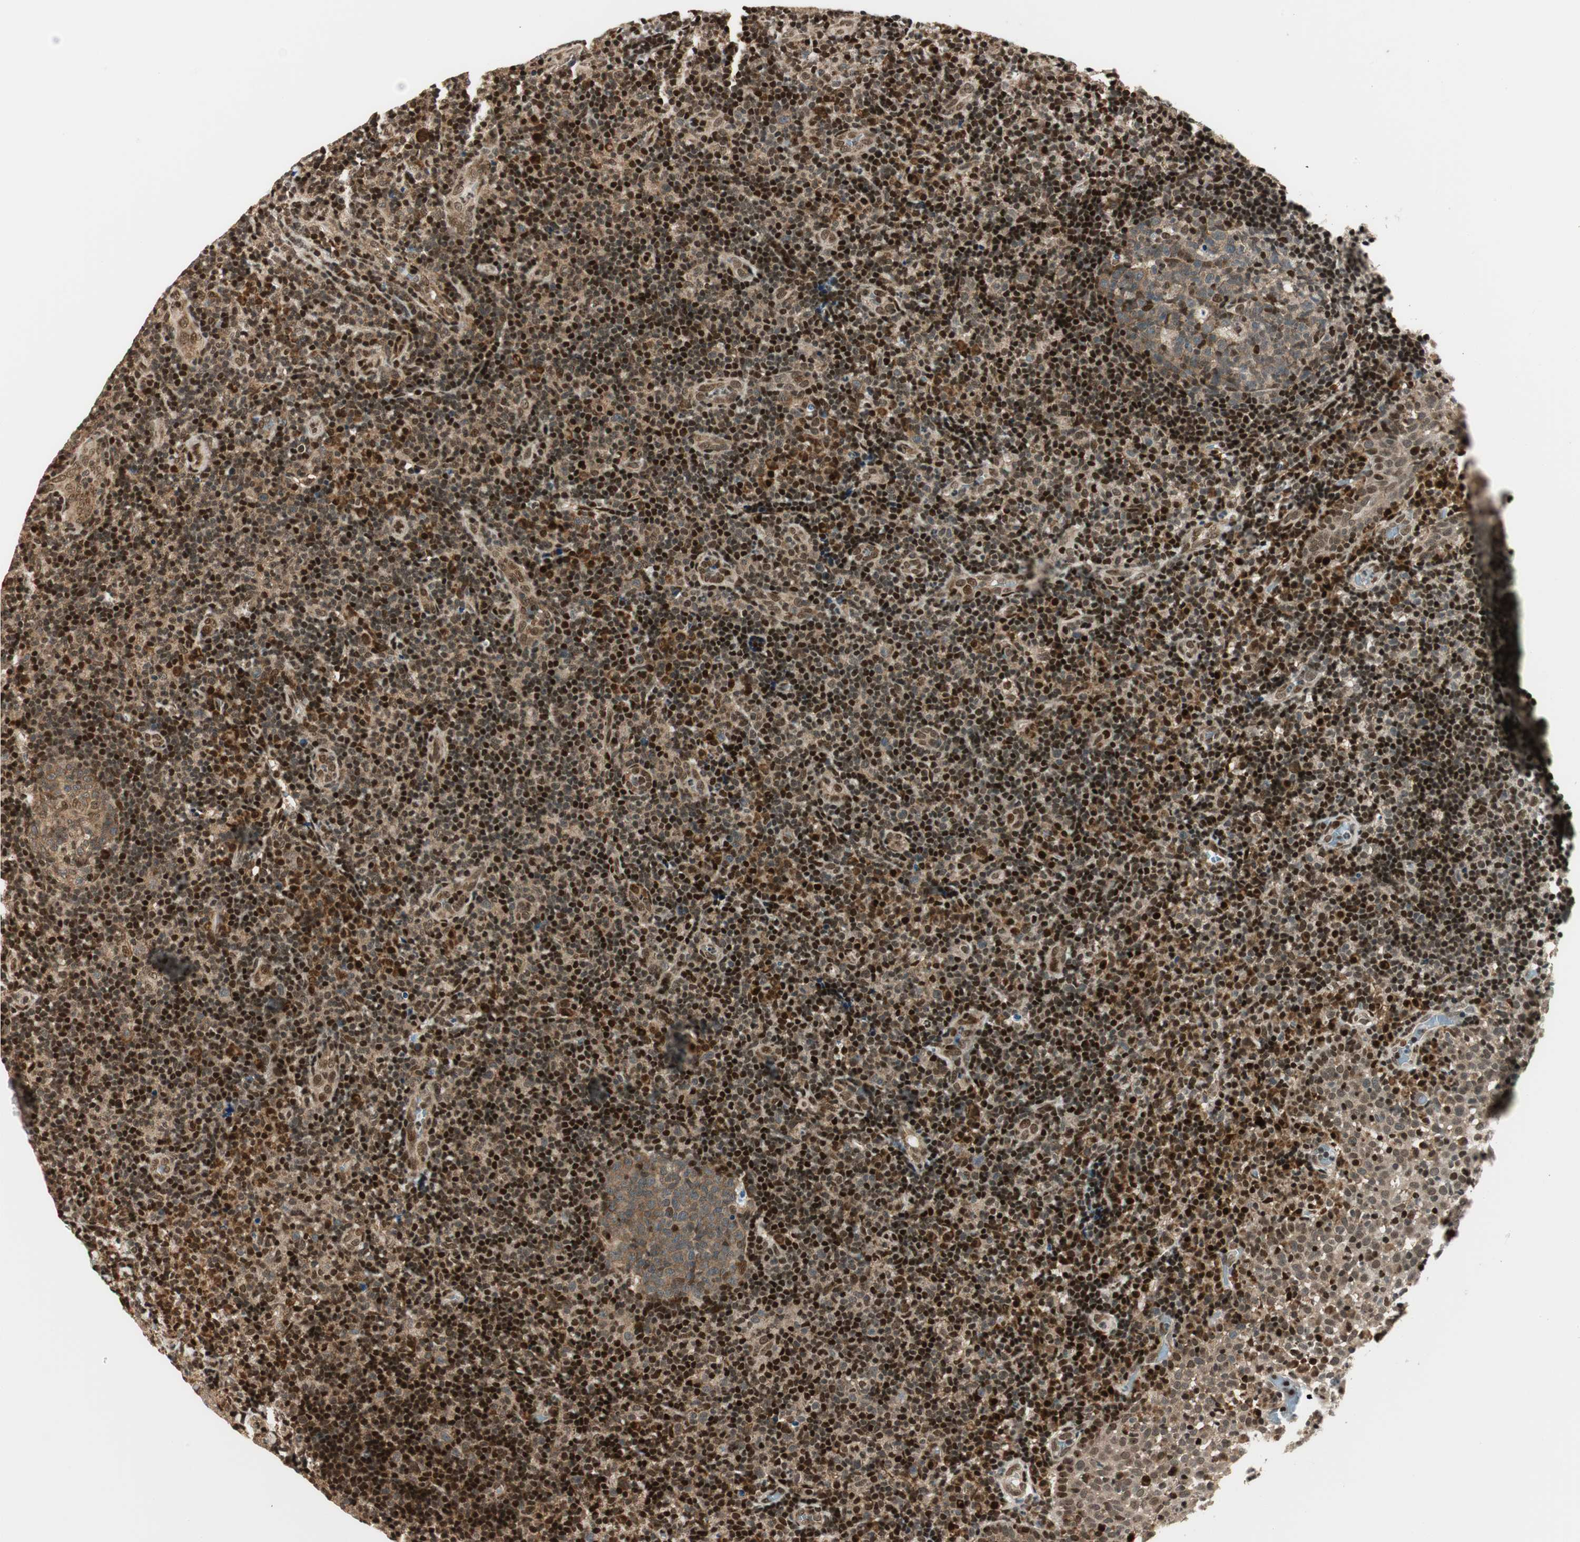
{"staining": {"intensity": "moderate", "quantity": "25%-75%", "location": "cytoplasmic/membranous,nuclear"}, "tissue": "tonsil", "cell_type": "Germinal center cells", "image_type": "normal", "snomed": [{"axis": "morphology", "description": "Normal tissue, NOS"}, {"axis": "topography", "description": "Tonsil"}], "caption": "There is medium levels of moderate cytoplasmic/membranous,nuclear staining in germinal center cells of unremarkable tonsil, as demonstrated by immunohistochemical staining (brown color).", "gene": "RING1", "patient": {"sex": "female", "age": 40}}